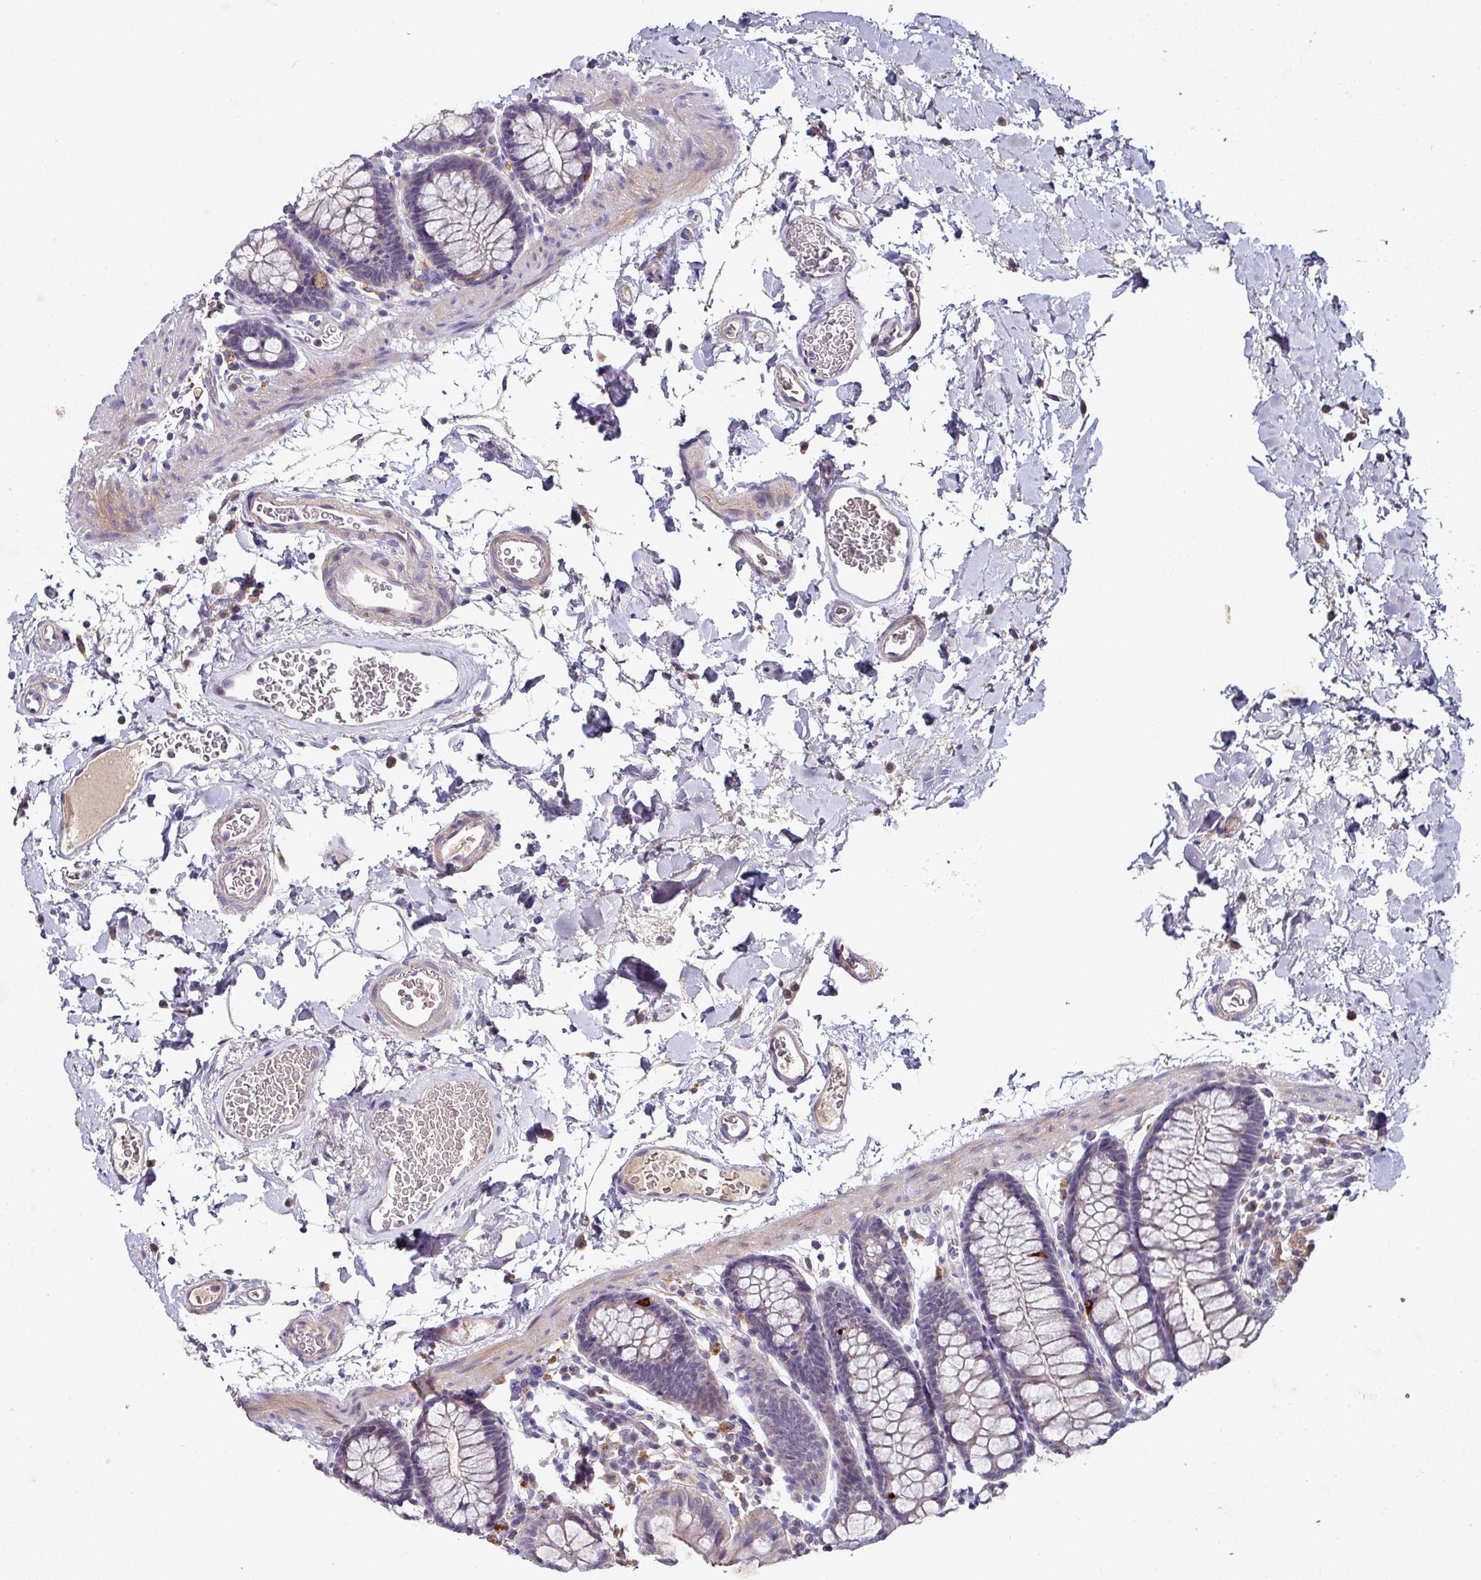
{"staining": {"intensity": "weak", "quantity": ">75%", "location": "cytoplasmic/membranous"}, "tissue": "colon", "cell_type": "Endothelial cells", "image_type": "normal", "snomed": [{"axis": "morphology", "description": "Normal tissue, NOS"}, {"axis": "topography", "description": "Colon"}], "caption": "Brown immunohistochemical staining in unremarkable colon reveals weak cytoplasmic/membranous expression in about >75% of endothelial cells. The staining was performed using DAB to visualize the protein expression in brown, while the nuclei were stained in blue with hematoxylin (Magnification: 20x).", "gene": "AEBP2", "patient": {"sex": "male", "age": 75}}